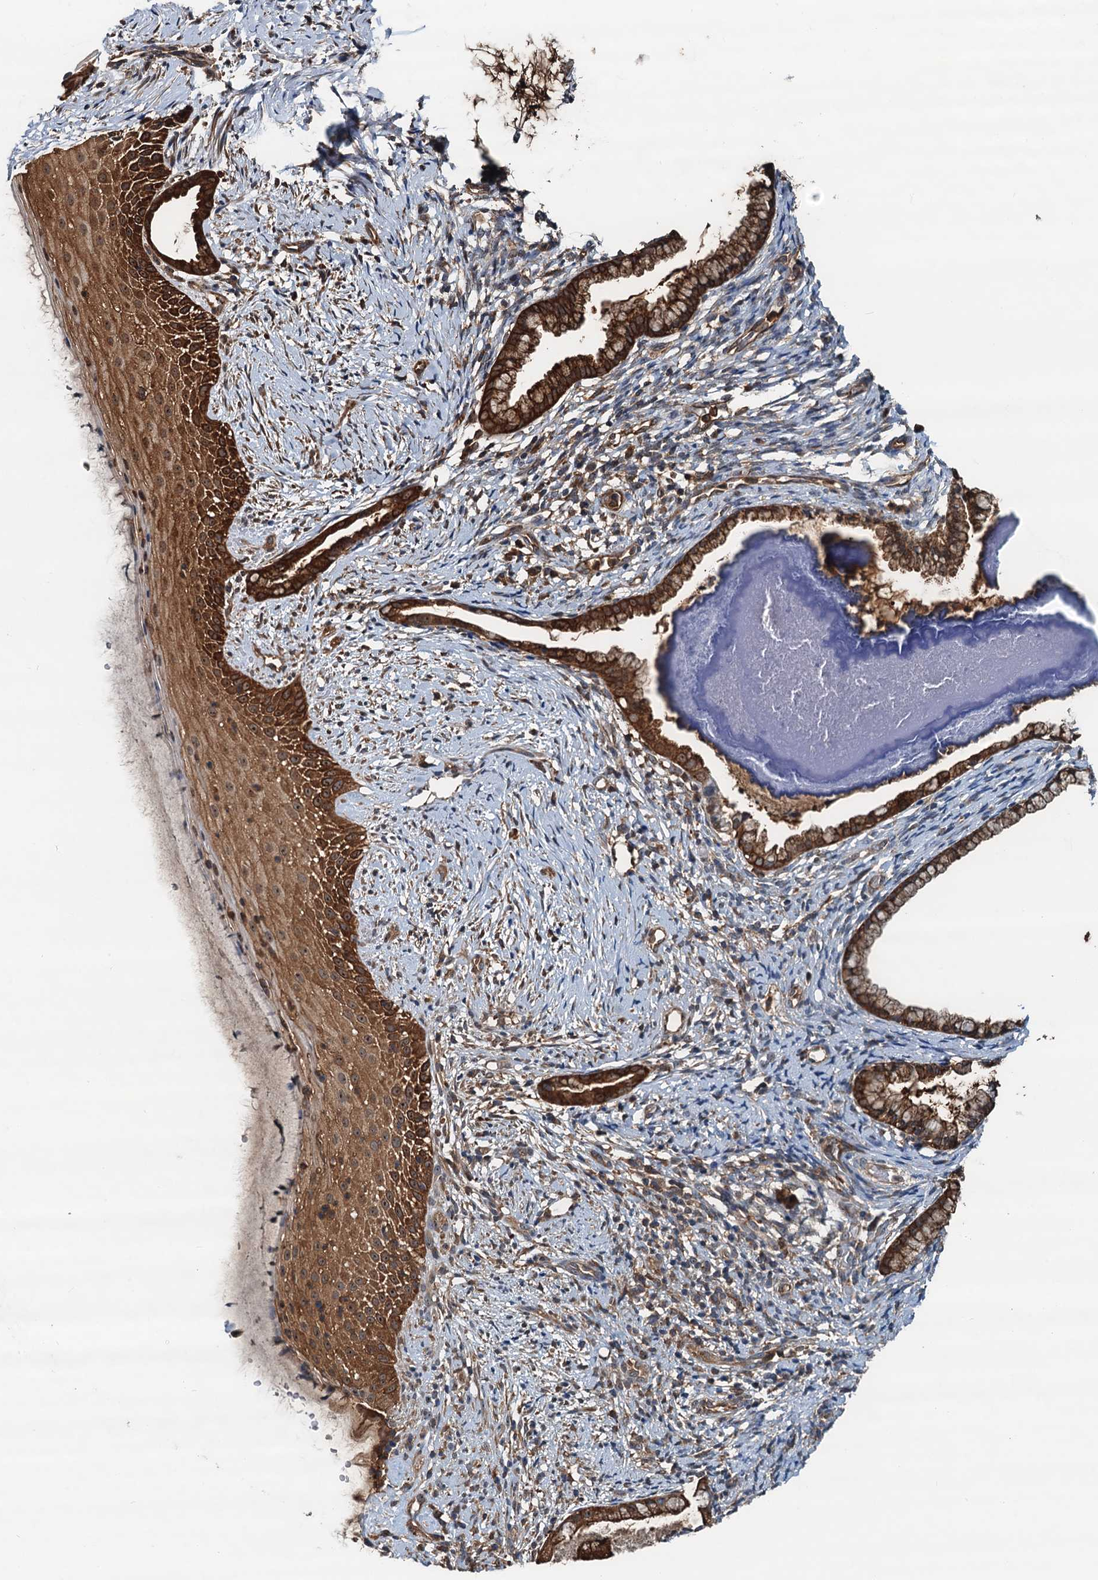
{"staining": {"intensity": "strong", "quantity": ">75%", "location": "cytoplasmic/membranous"}, "tissue": "cervix", "cell_type": "Glandular cells", "image_type": "normal", "snomed": [{"axis": "morphology", "description": "Normal tissue, NOS"}, {"axis": "topography", "description": "Cervix"}], "caption": "Protein expression analysis of unremarkable cervix shows strong cytoplasmic/membranous positivity in approximately >75% of glandular cells. (IHC, brightfield microscopy, high magnification).", "gene": "USP6NL", "patient": {"sex": "female", "age": 36}}